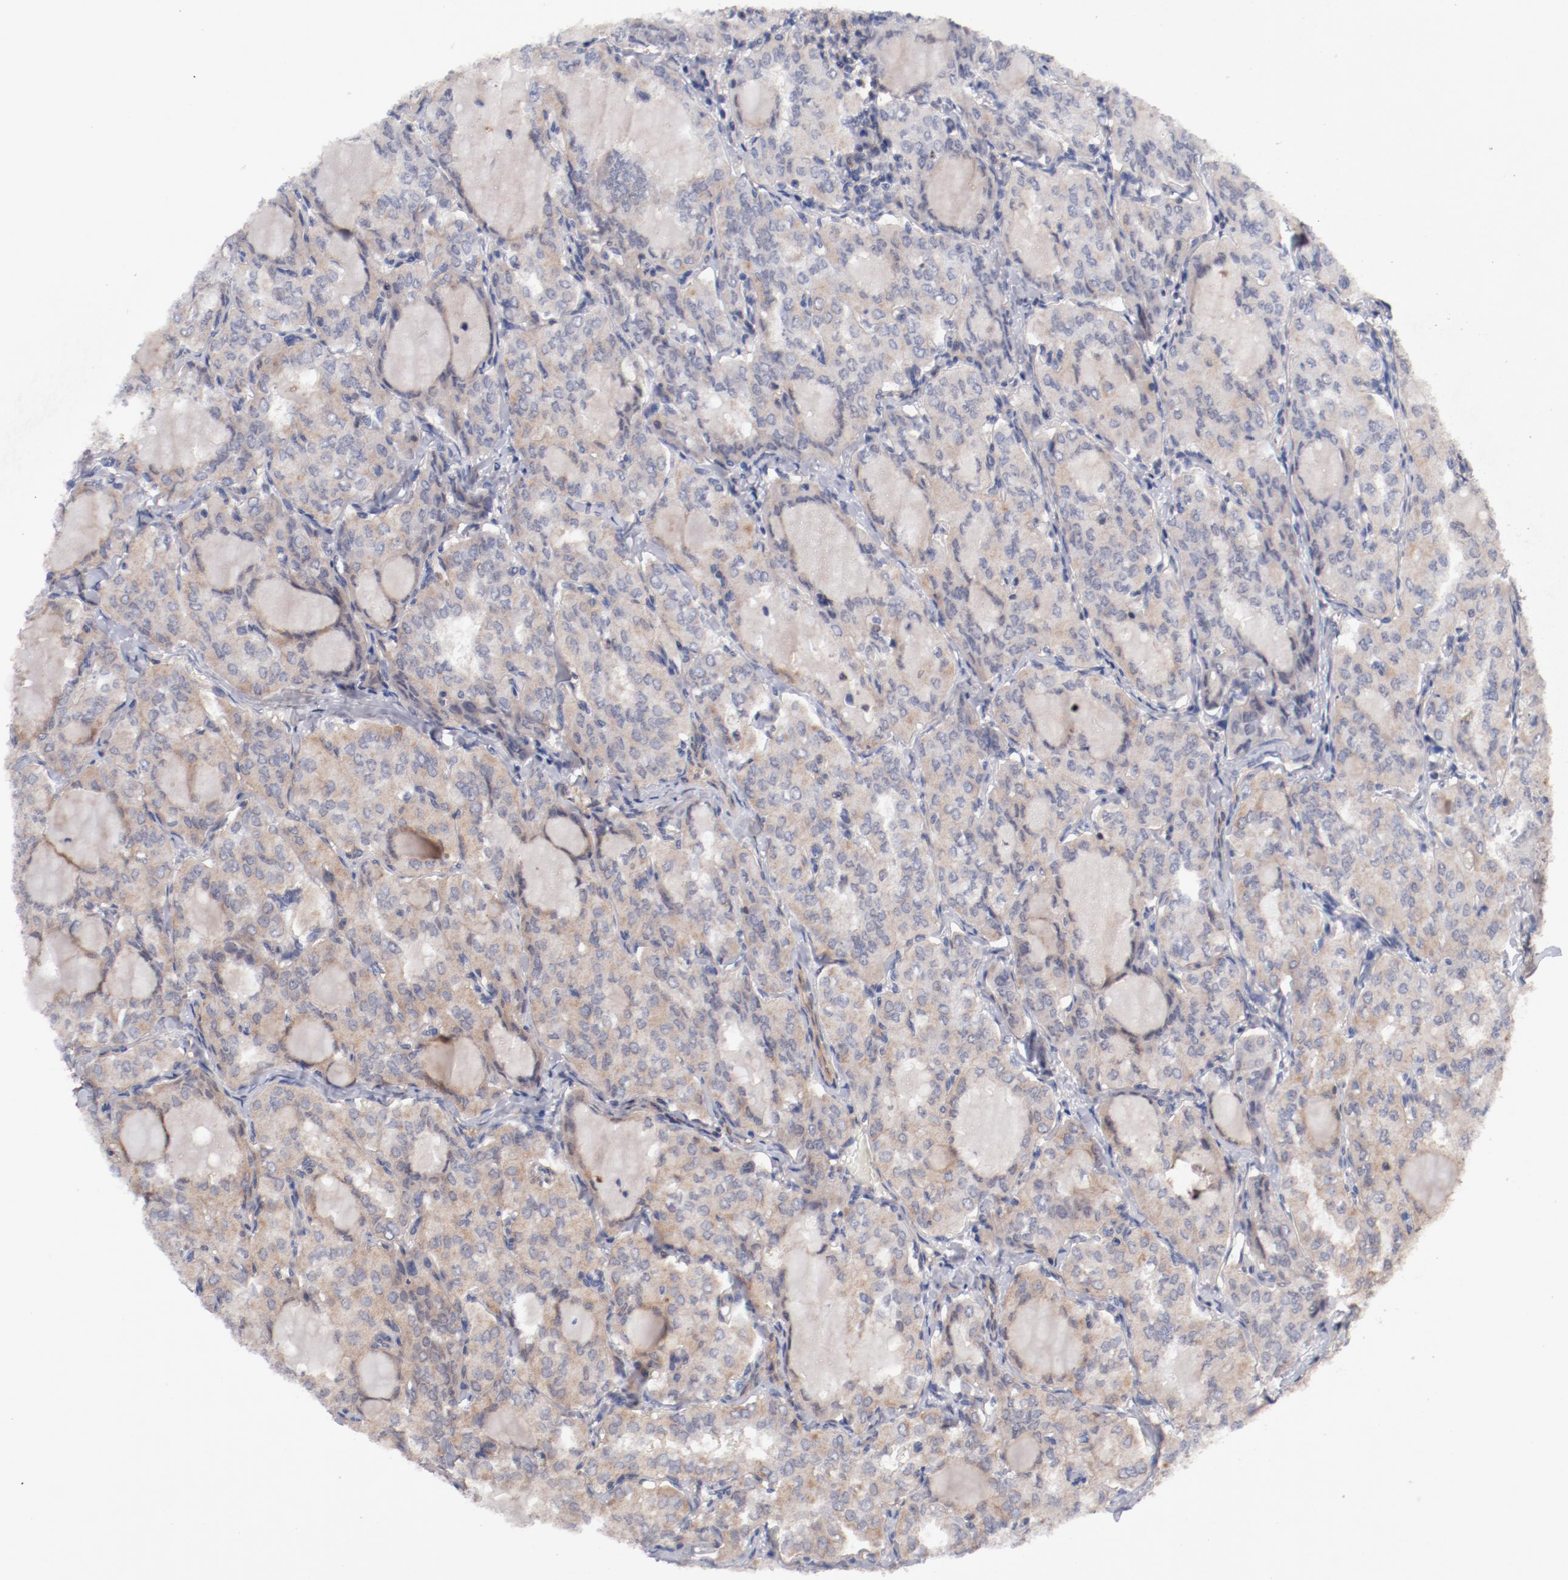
{"staining": {"intensity": "weak", "quantity": ">75%", "location": "cytoplasmic/membranous"}, "tissue": "thyroid cancer", "cell_type": "Tumor cells", "image_type": "cancer", "snomed": [{"axis": "morphology", "description": "Papillary adenocarcinoma, NOS"}, {"axis": "topography", "description": "Thyroid gland"}], "caption": "Thyroid papillary adenocarcinoma was stained to show a protein in brown. There is low levels of weak cytoplasmic/membranous staining in approximately >75% of tumor cells. The staining was performed using DAB, with brown indicating positive protein expression. Nuclei are stained blue with hematoxylin.", "gene": "GUF1", "patient": {"sex": "male", "age": 20}}